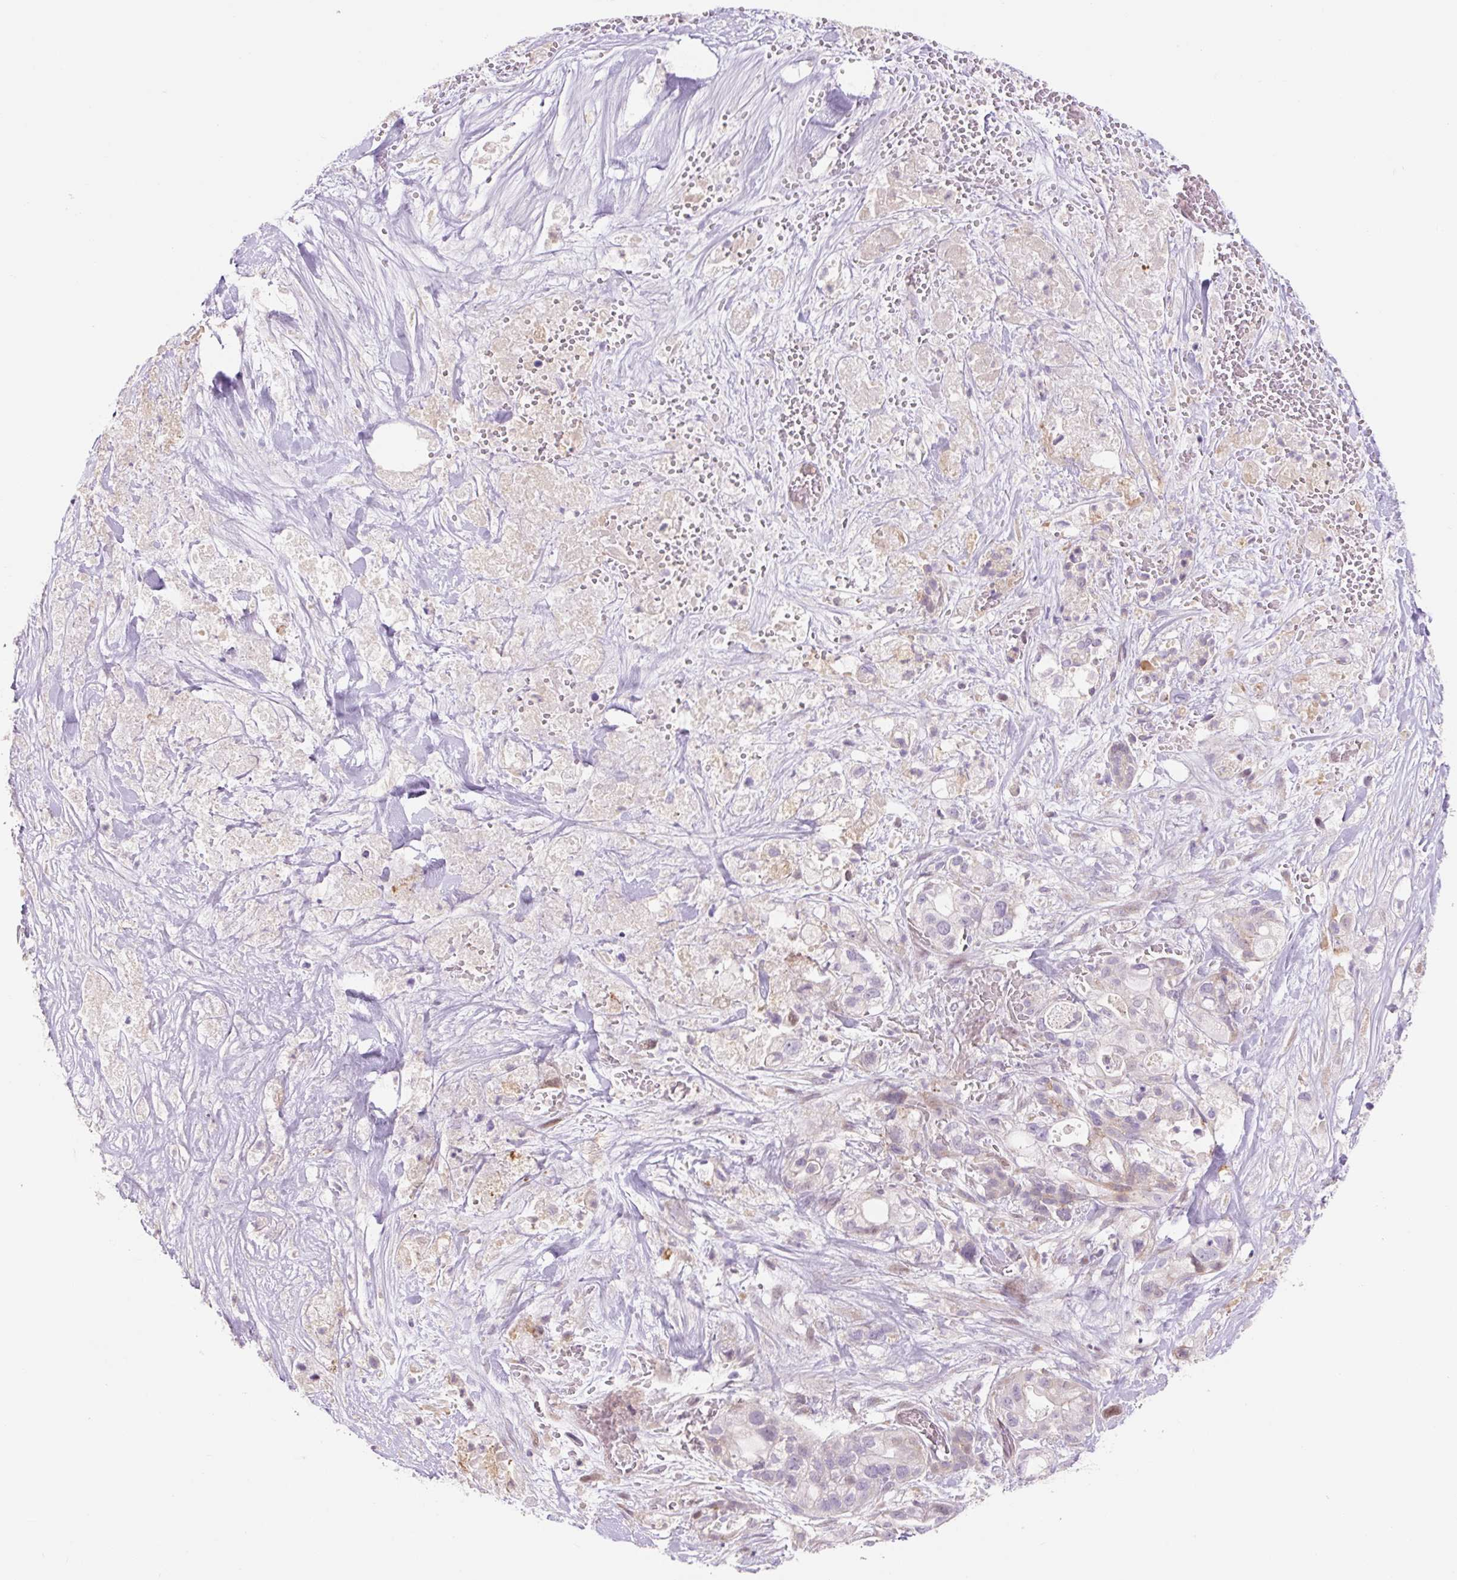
{"staining": {"intensity": "negative", "quantity": "none", "location": "none"}, "tissue": "pancreatic cancer", "cell_type": "Tumor cells", "image_type": "cancer", "snomed": [{"axis": "morphology", "description": "Adenocarcinoma, NOS"}, {"axis": "topography", "description": "Pancreas"}], "caption": "Immunohistochemistry (IHC) image of pancreatic cancer stained for a protein (brown), which displays no staining in tumor cells.", "gene": "ZNF552", "patient": {"sex": "male", "age": 44}}